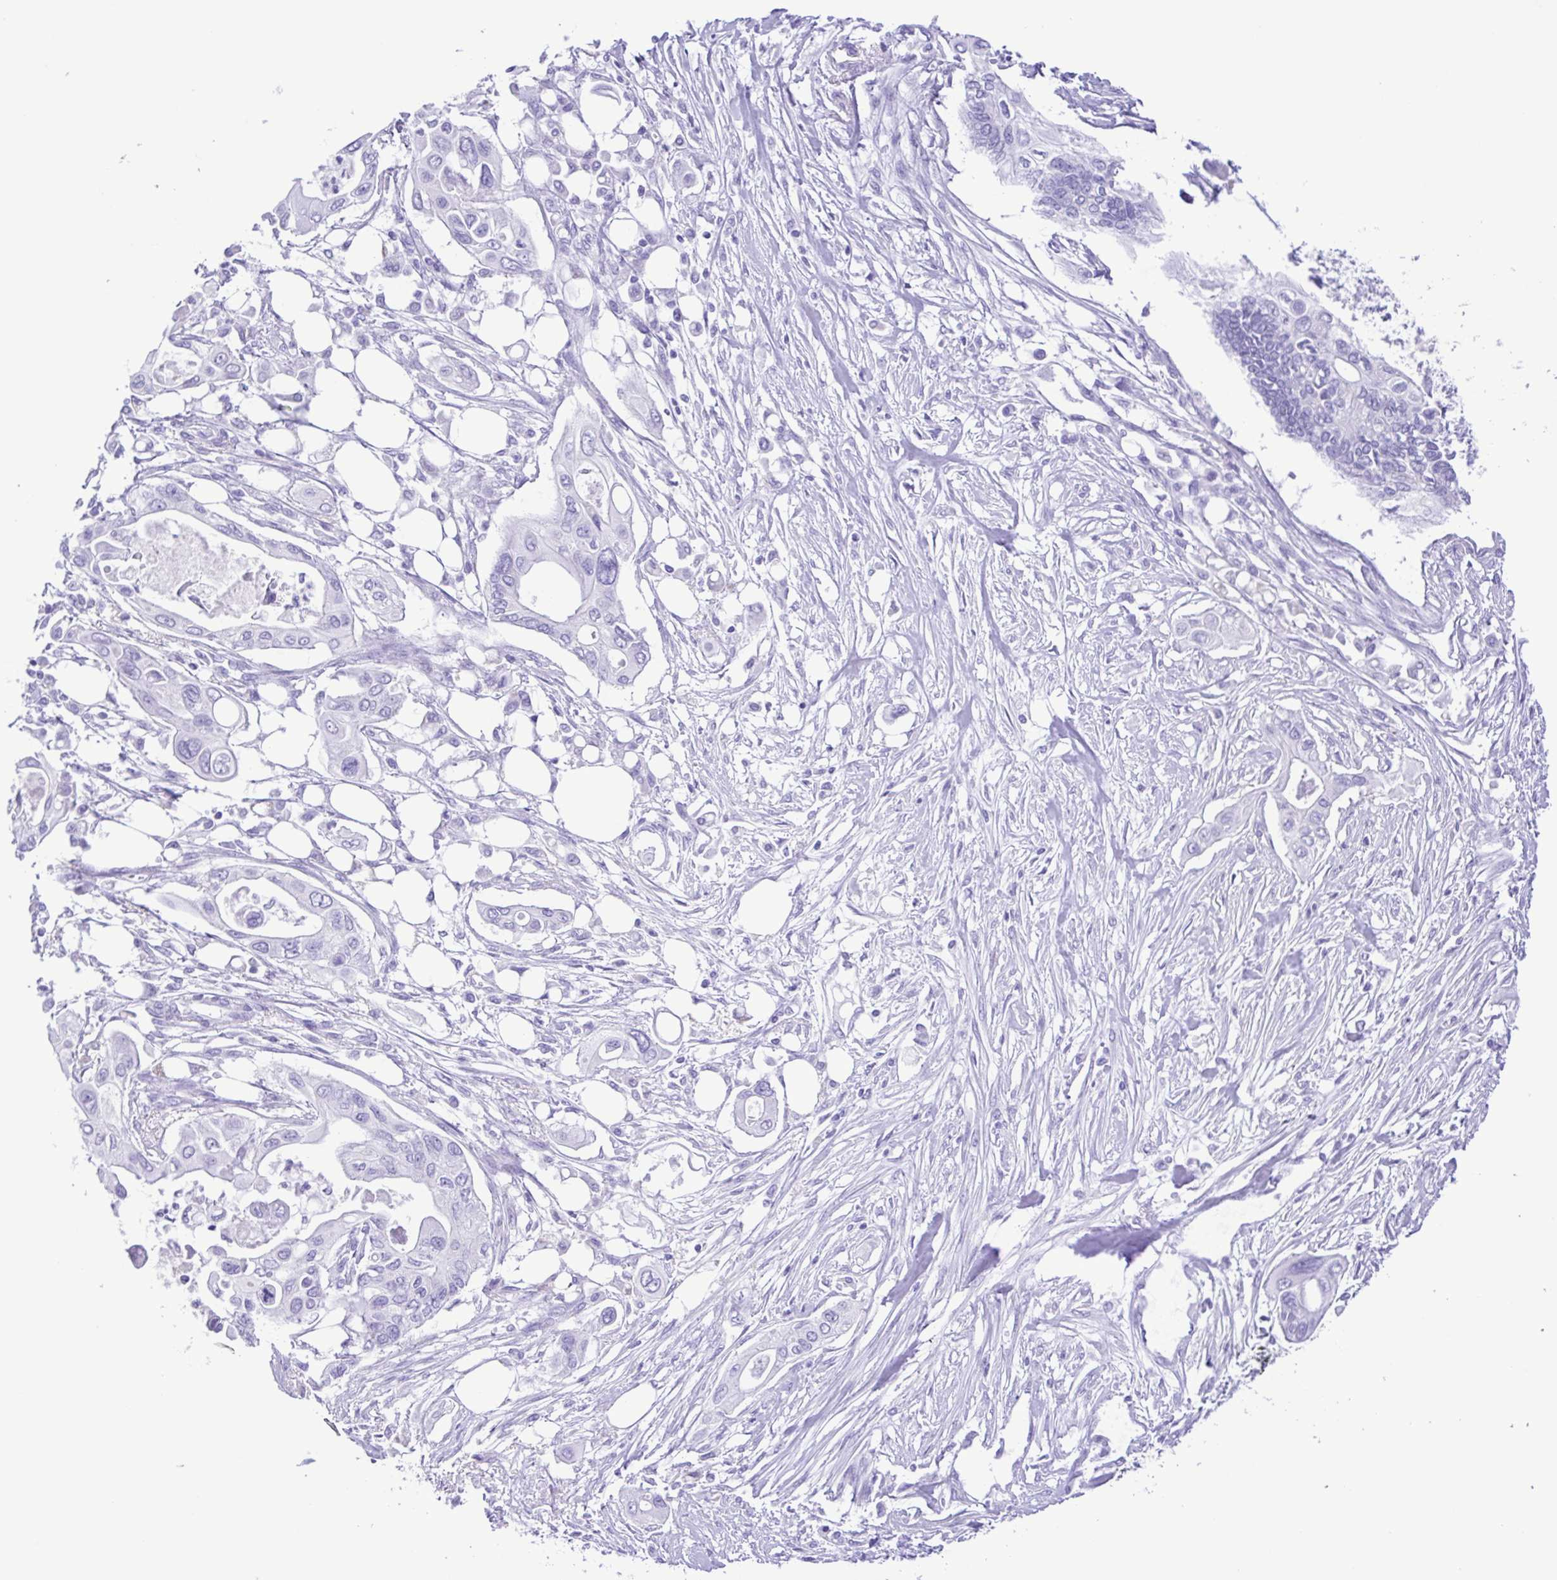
{"staining": {"intensity": "negative", "quantity": "none", "location": "none"}, "tissue": "pancreatic cancer", "cell_type": "Tumor cells", "image_type": "cancer", "snomed": [{"axis": "morphology", "description": "Adenocarcinoma, NOS"}, {"axis": "topography", "description": "Pancreas"}], "caption": "Immunohistochemistry photomicrograph of human adenocarcinoma (pancreatic) stained for a protein (brown), which reveals no staining in tumor cells.", "gene": "CASP14", "patient": {"sex": "female", "age": 63}}